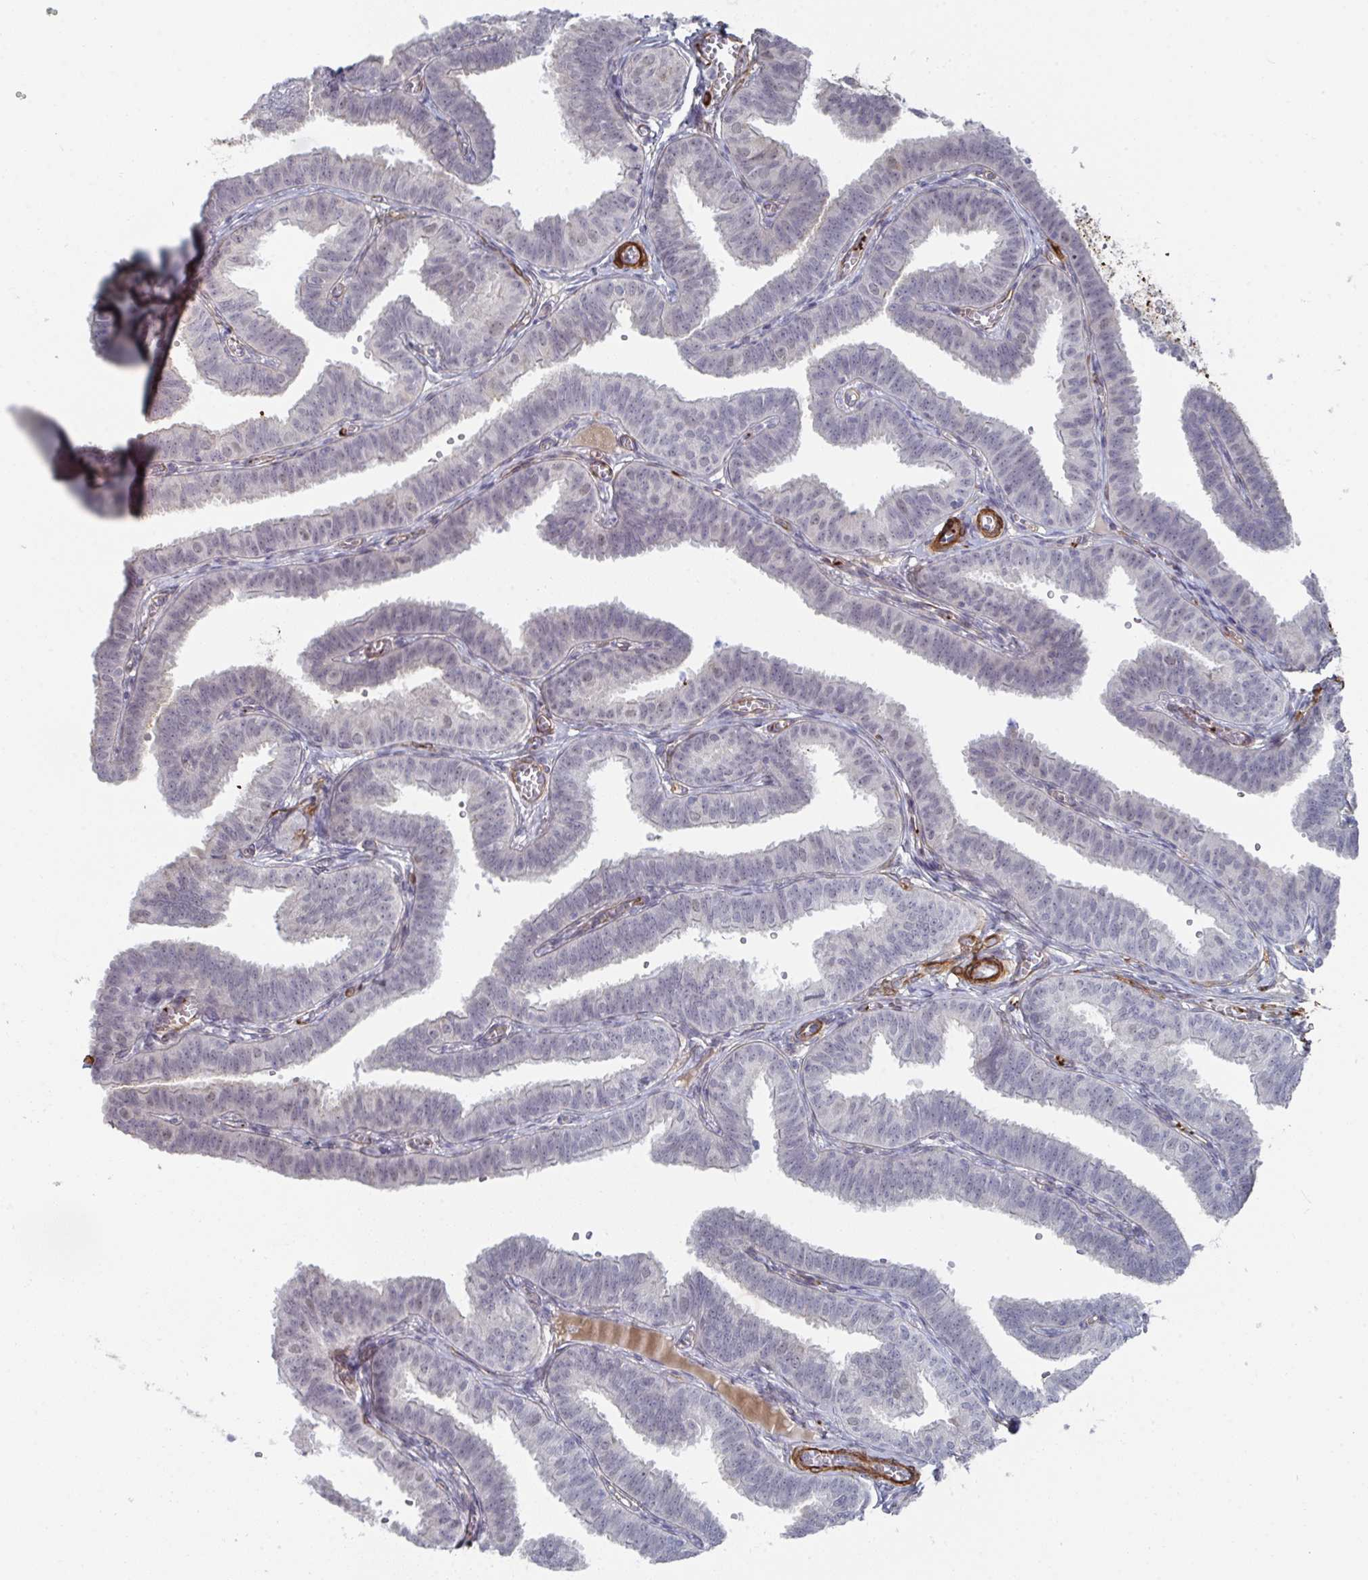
{"staining": {"intensity": "negative", "quantity": "none", "location": "none"}, "tissue": "fallopian tube", "cell_type": "Glandular cells", "image_type": "normal", "snomed": [{"axis": "morphology", "description": "Normal tissue, NOS"}, {"axis": "topography", "description": "Fallopian tube"}], "caption": "DAB (3,3'-diaminobenzidine) immunohistochemical staining of normal fallopian tube reveals no significant expression in glandular cells. (Brightfield microscopy of DAB IHC at high magnification).", "gene": "NEURL4", "patient": {"sex": "female", "age": 25}}